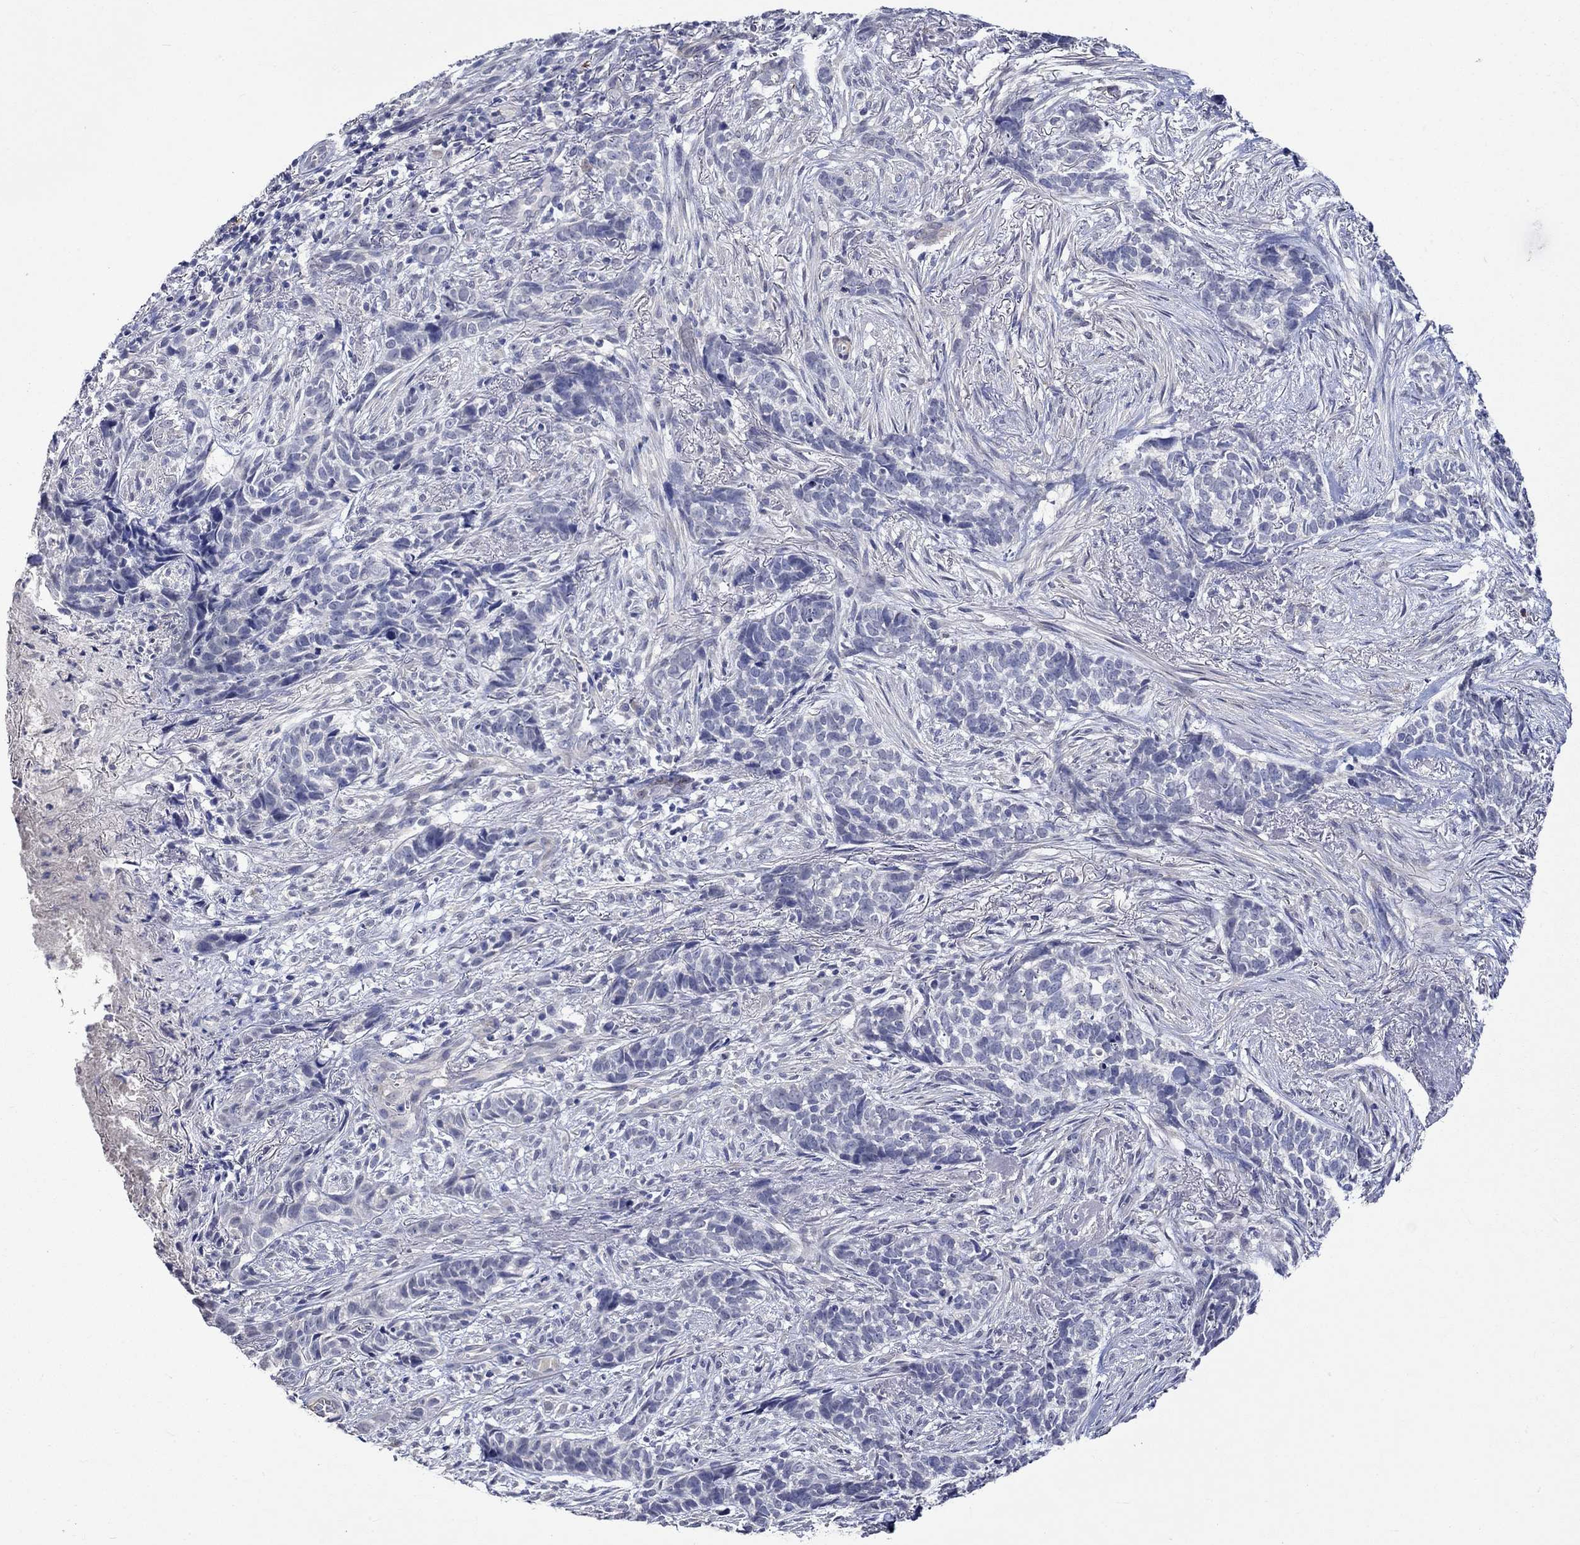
{"staining": {"intensity": "negative", "quantity": "none", "location": "none"}, "tissue": "skin cancer", "cell_type": "Tumor cells", "image_type": "cancer", "snomed": [{"axis": "morphology", "description": "Basal cell carcinoma"}, {"axis": "topography", "description": "Skin"}], "caption": "Tumor cells are negative for brown protein staining in skin cancer (basal cell carcinoma).", "gene": "CRYAB", "patient": {"sex": "female", "age": 69}}